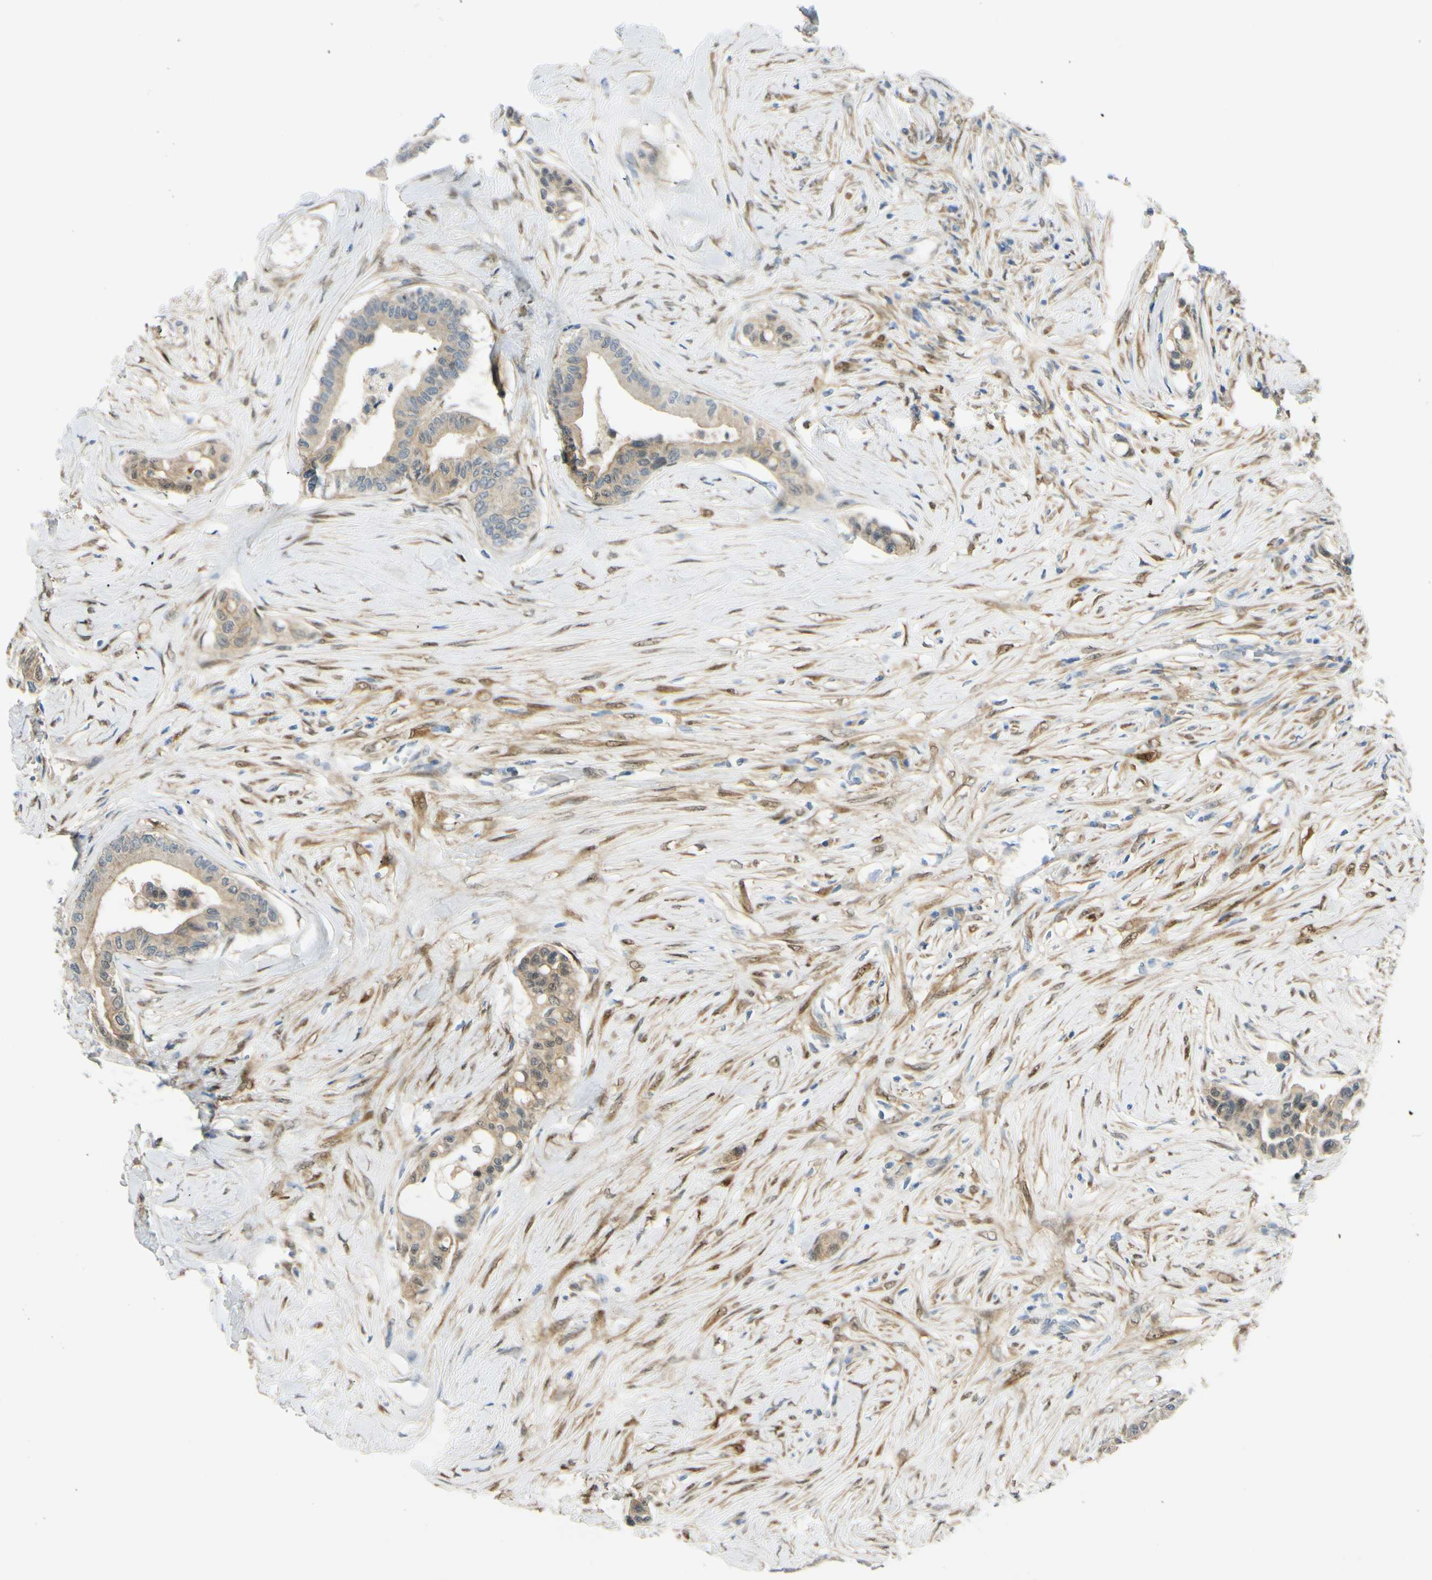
{"staining": {"intensity": "weak", "quantity": ">75%", "location": "cytoplasmic/membranous"}, "tissue": "colorectal cancer", "cell_type": "Tumor cells", "image_type": "cancer", "snomed": [{"axis": "morphology", "description": "Normal tissue, NOS"}, {"axis": "morphology", "description": "Adenocarcinoma, NOS"}, {"axis": "topography", "description": "Colon"}], "caption": "Immunohistochemical staining of colorectal cancer demonstrates weak cytoplasmic/membranous protein staining in about >75% of tumor cells. (Stains: DAB (3,3'-diaminobenzidine) in brown, nuclei in blue, Microscopy: brightfield microscopy at high magnification).", "gene": "FHL2", "patient": {"sex": "male", "age": 82}}